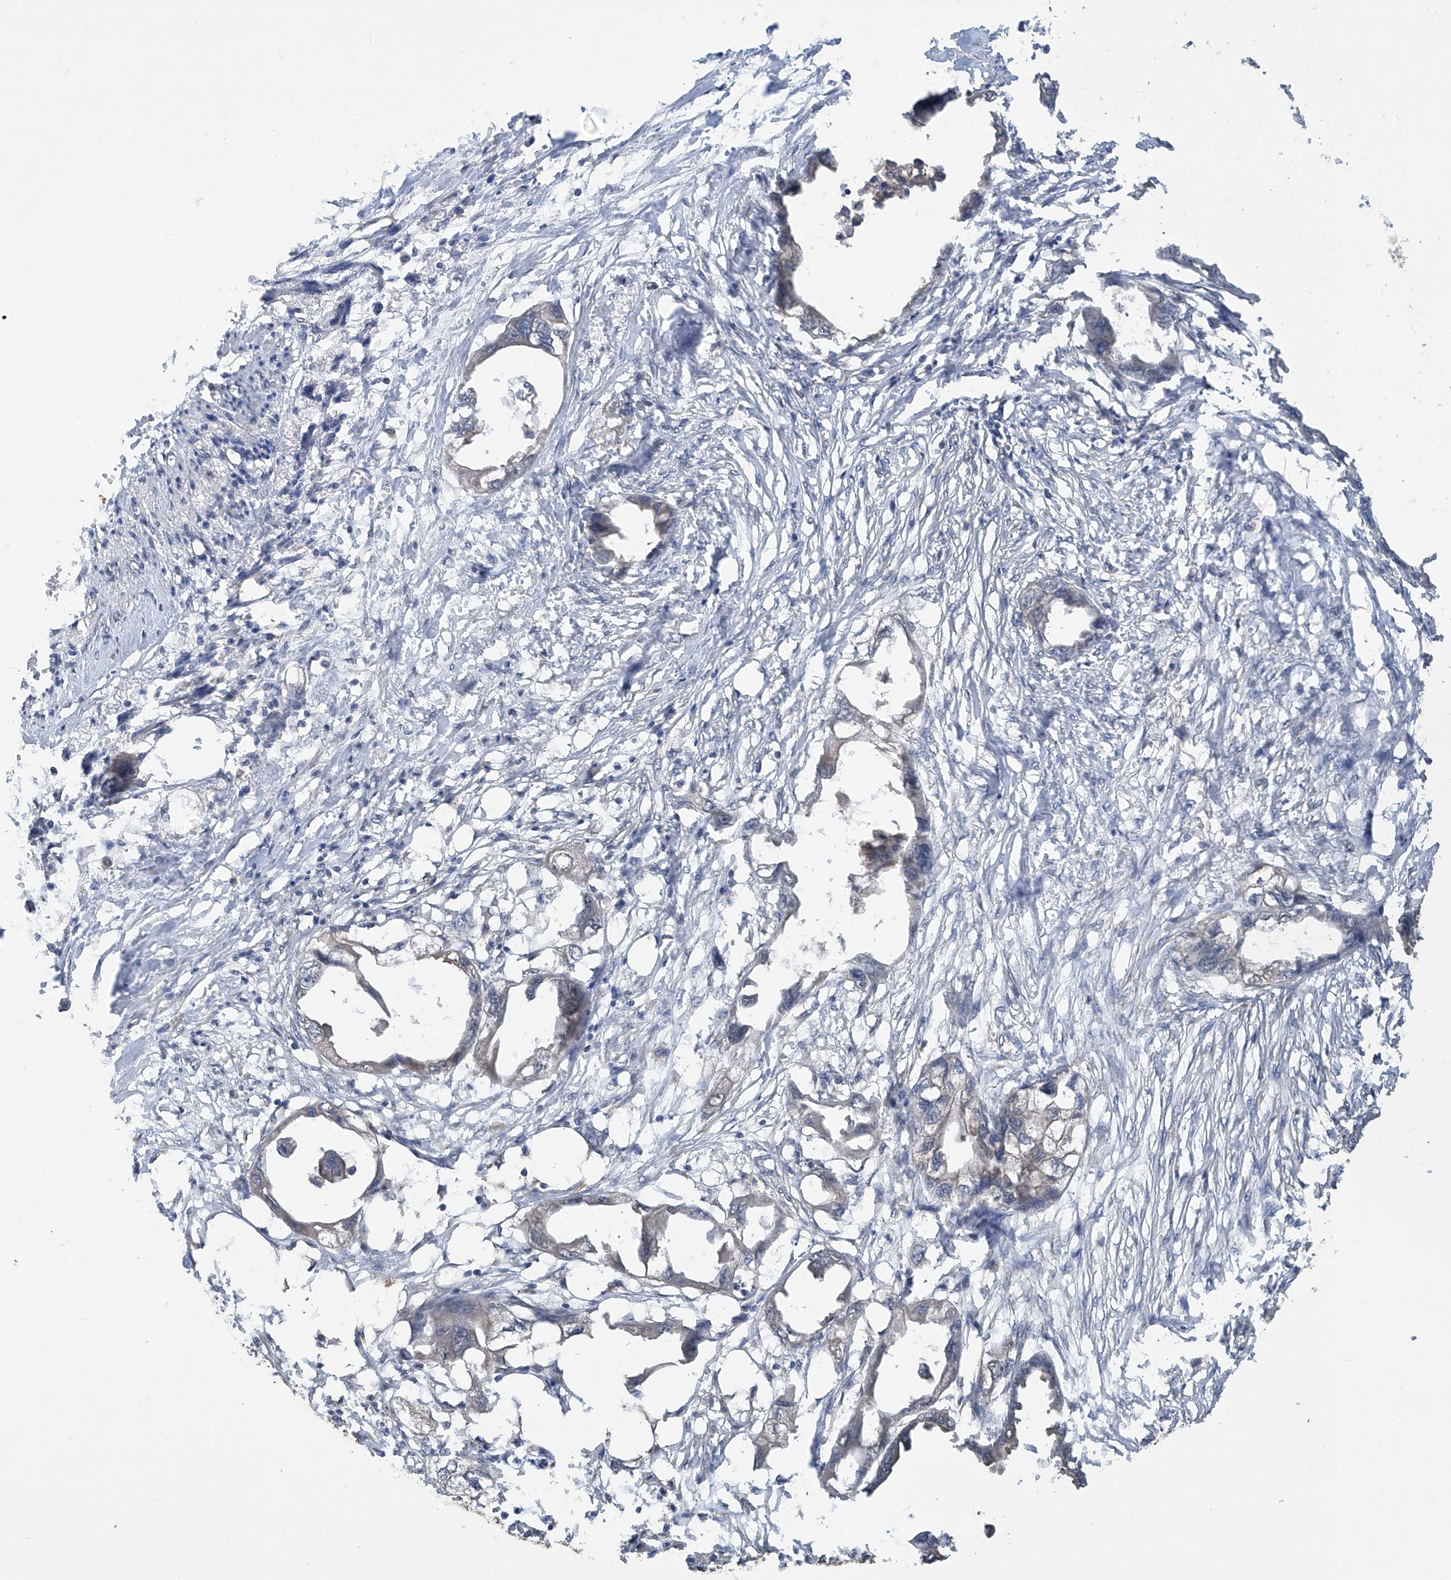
{"staining": {"intensity": "negative", "quantity": "none", "location": "none"}, "tissue": "endometrial cancer", "cell_type": "Tumor cells", "image_type": "cancer", "snomed": [{"axis": "morphology", "description": "Adenocarcinoma, NOS"}, {"axis": "morphology", "description": "Adenocarcinoma, metastatic, NOS"}, {"axis": "topography", "description": "Adipose tissue"}, {"axis": "topography", "description": "Endometrium"}], "caption": "An immunohistochemistry image of endometrial cancer is shown. There is no staining in tumor cells of endometrial cancer.", "gene": "PHACTR4", "patient": {"sex": "female", "age": 67}}